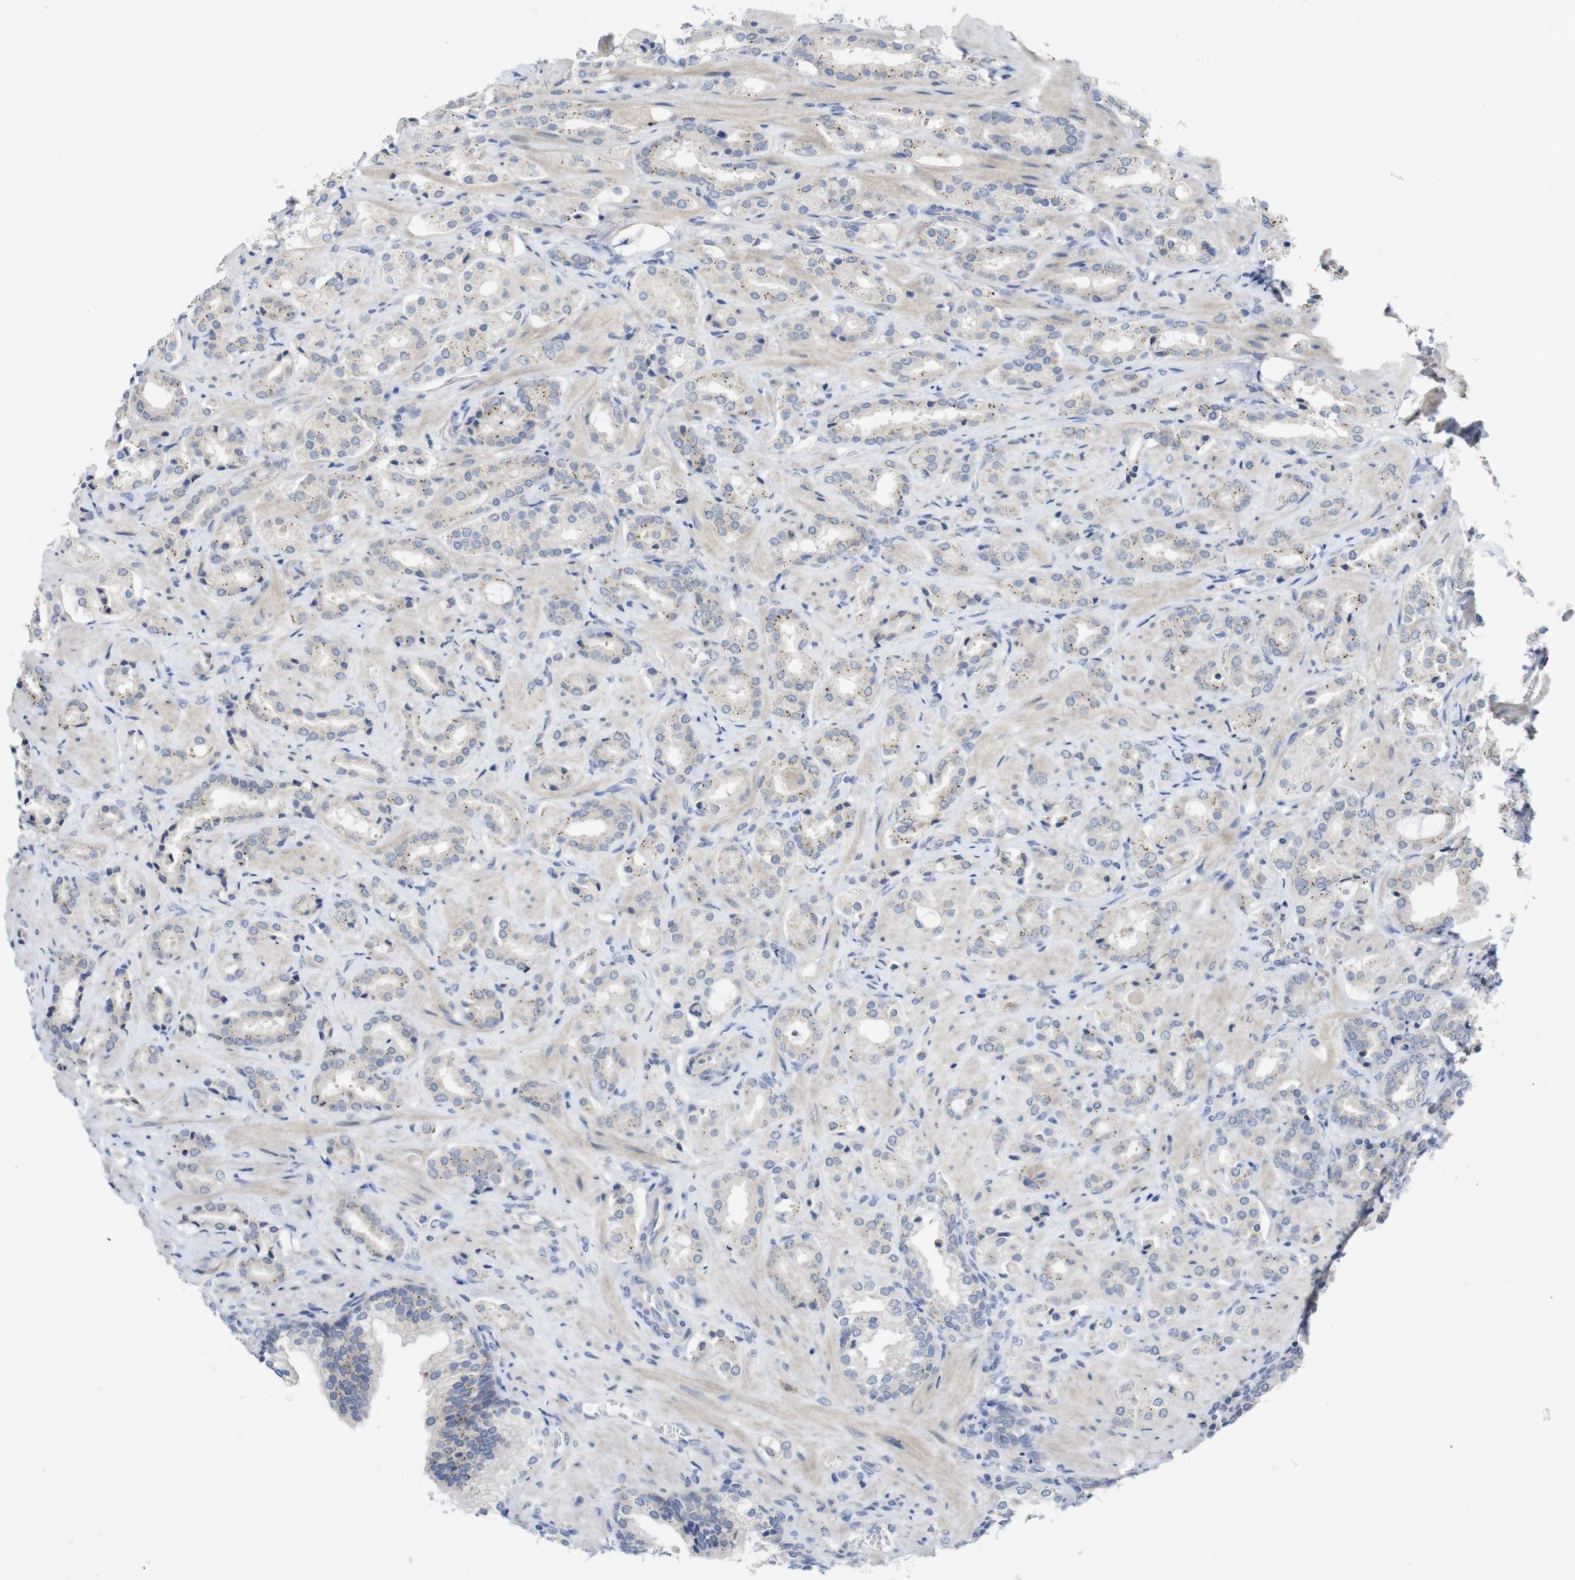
{"staining": {"intensity": "weak", "quantity": "25%-75%", "location": "cytoplasmic/membranous"}, "tissue": "prostate cancer", "cell_type": "Tumor cells", "image_type": "cancer", "snomed": [{"axis": "morphology", "description": "Adenocarcinoma, High grade"}, {"axis": "topography", "description": "Prostate"}], "caption": "High-power microscopy captured an IHC histopathology image of prostate cancer, revealing weak cytoplasmic/membranous positivity in approximately 25%-75% of tumor cells. (brown staining indicates protein expression, while blue staining denotes nuclei).", "gene": "SLAMF7", "patient": {"sex": "male", "age": 64}}